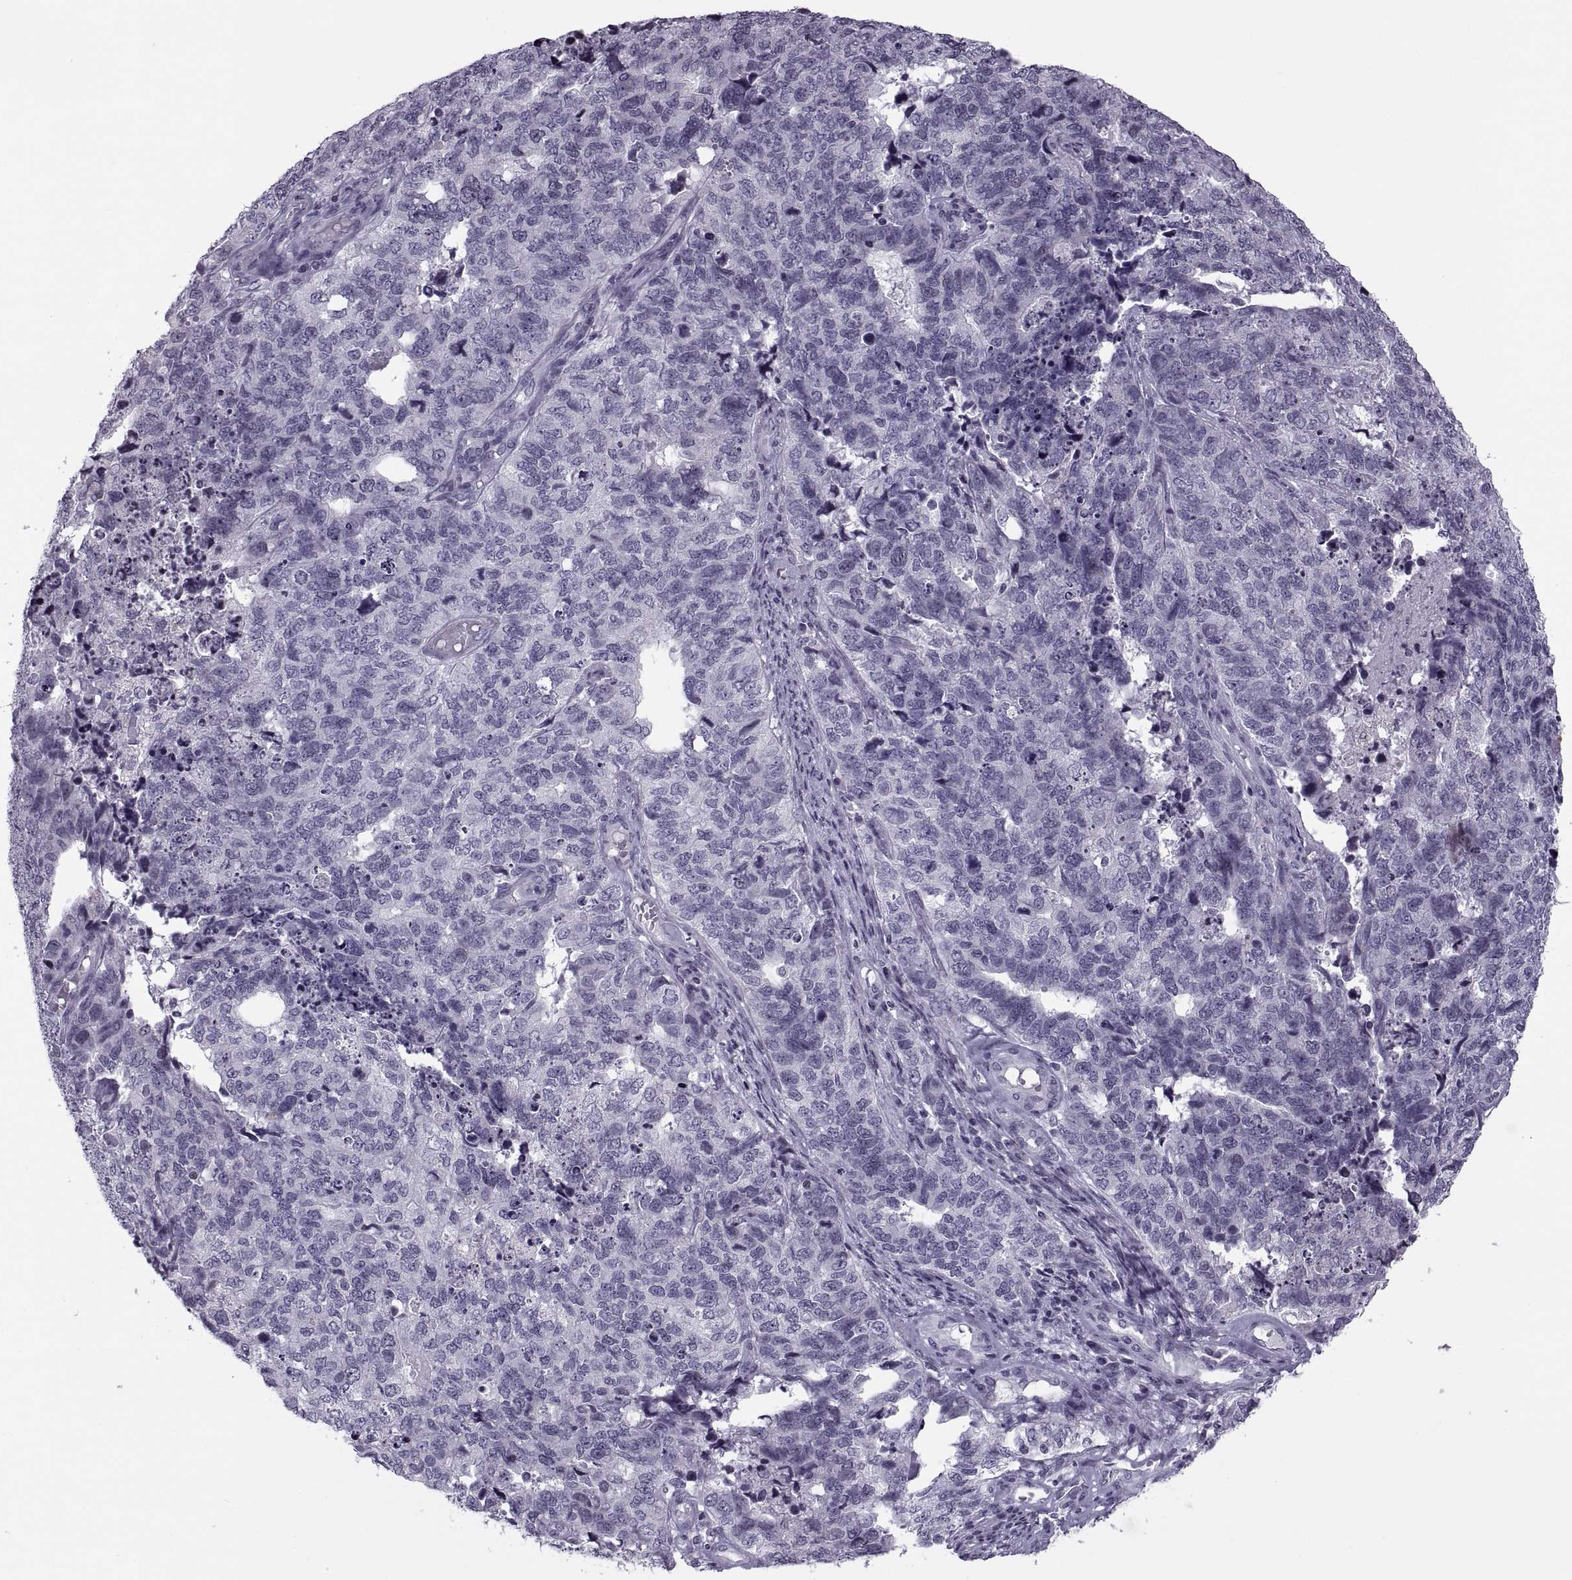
{"staining": {"intensity": "negative", "quantity": "none", "location": "none"}, "tissue": "cervical cancer", "cell_type": "Tumor cells", "image_type": "cancer", "snomed": [{"axis": "morphology", "description": "Squamous cell carcinoma, NOS"}, {"axis": "topography", "description": "Cervix"}], "caption": "Immunohistochemical staining of human cervical cancer (squamous cell carcinoma) displays no significant positivity in tumor cells.", "gene": "H1-8", "patient": {"sex": "female", "age": 63}}